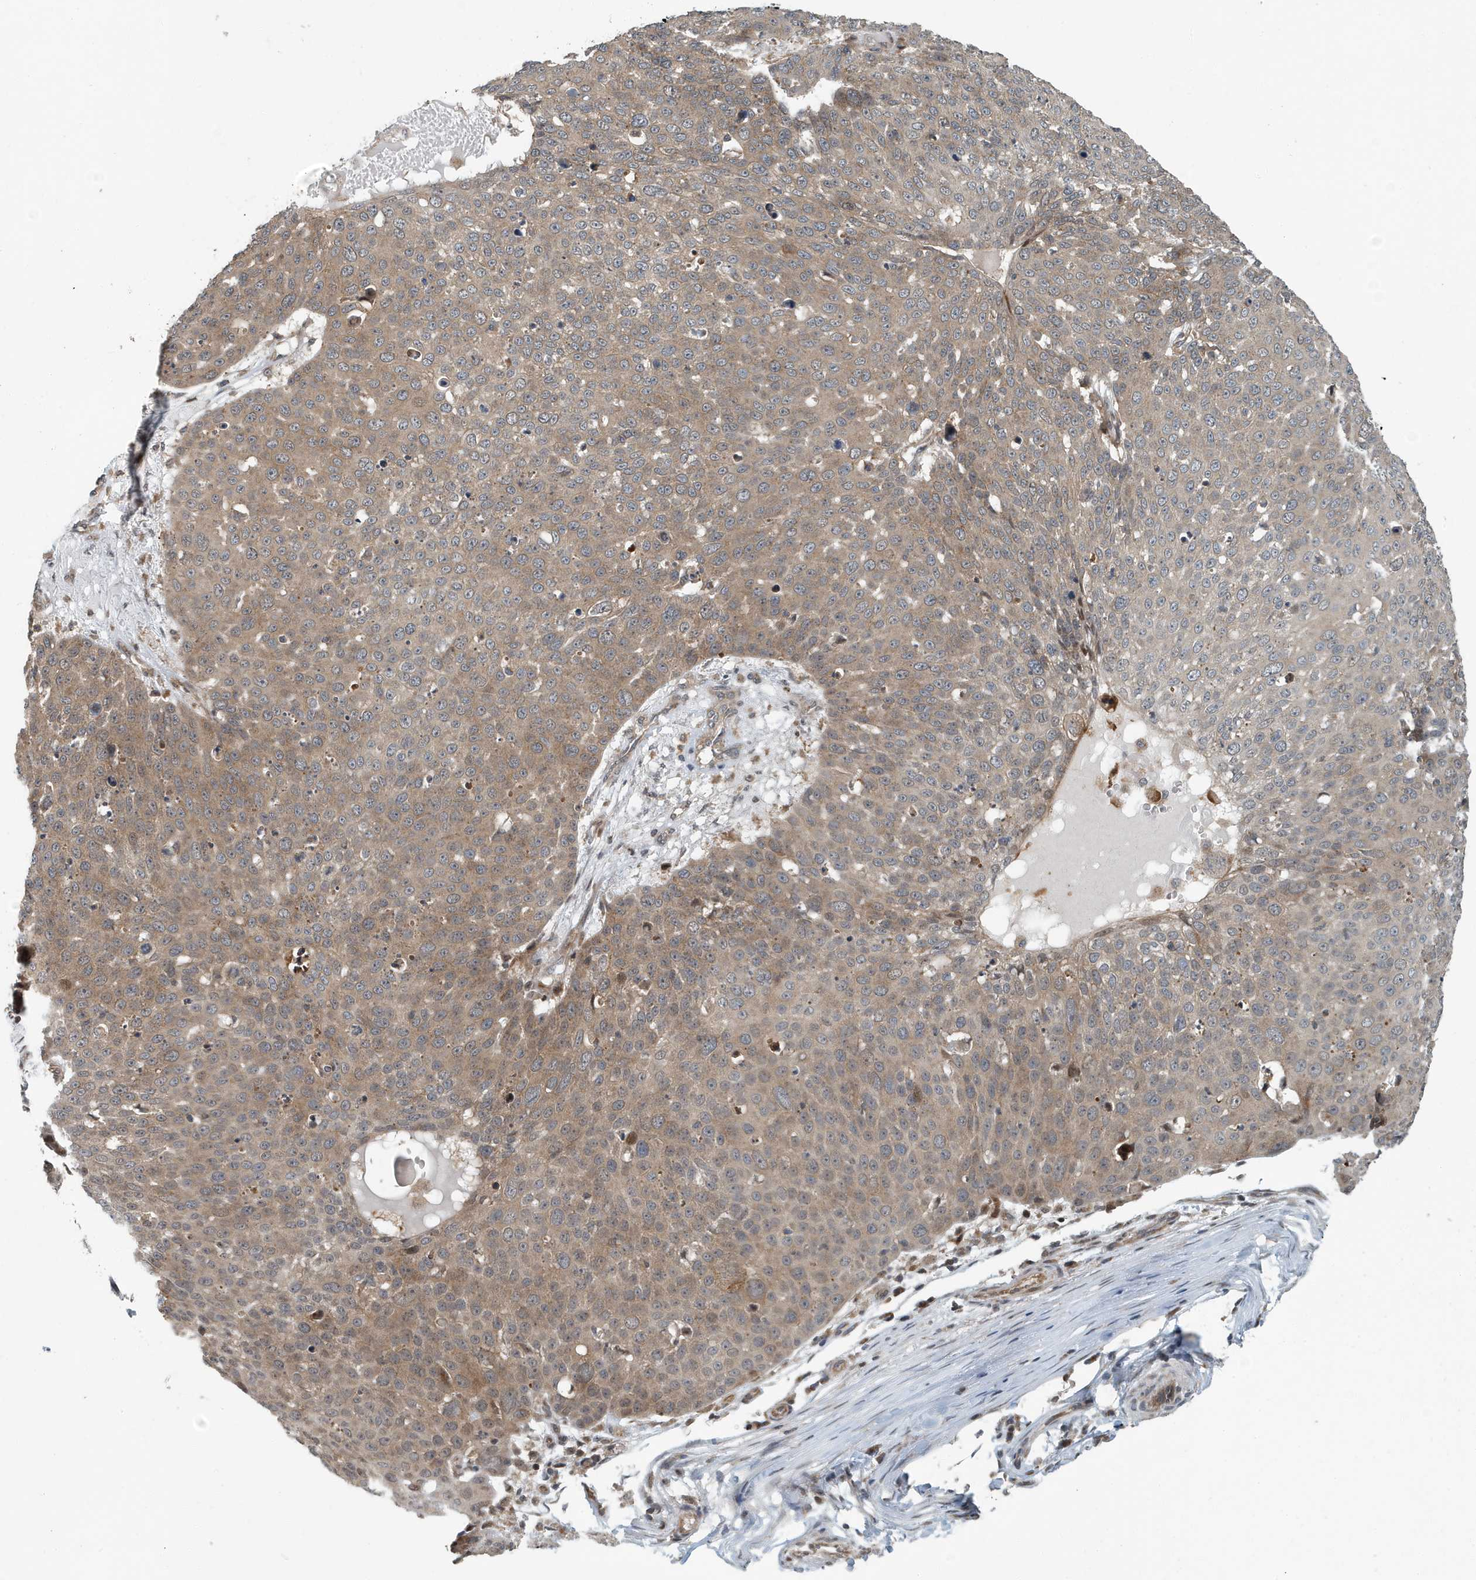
{"staining": {"intensity": "weak", "quantity": ">75%", "location": "cytoplasmic/membranous,nuclear"}, "tissue": "skin cancer", "cell_type": "Tumor cells", "image_type": "cancer", "snomed": [{"axis": "morphology", "description": "Squamous cell carcinoma, NOS"}, {"axis": "topography", "description": "Skin"}], "caption": "IHC (DAB) staining of skin squamous cell carcinoma shows weak cytoplasmic/membranous and nuclear protein positivity in about >75% of tumor cells. (DAB (3,3'-diaminobenzidine) = brown stain, brightfield microscopy at high magnification).", "gene": "KIF15", "patient": {"sex": "male", "age": 71}}